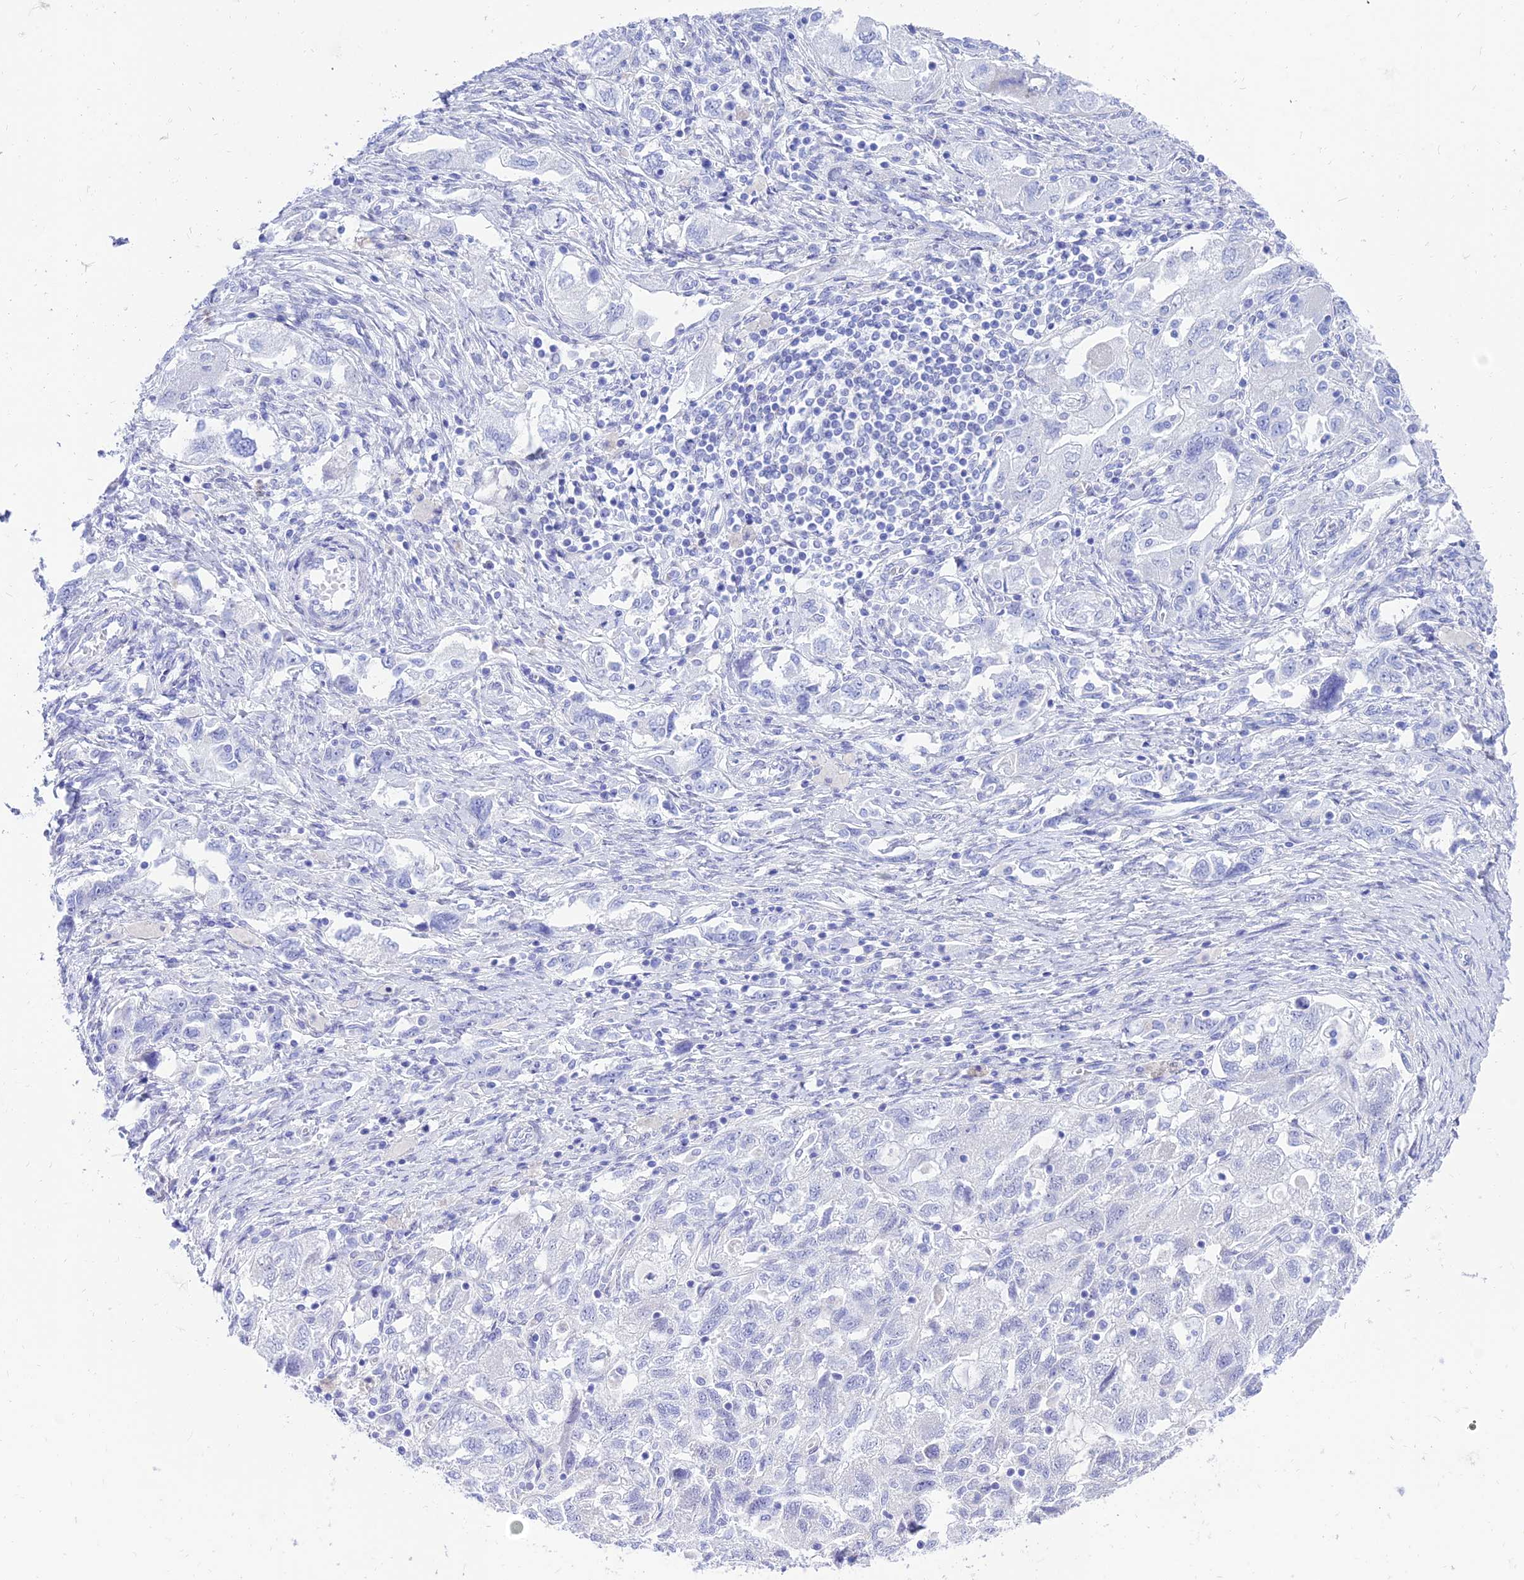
{"staining": {"intensity": "negative", "quantity": "none", "location": "none"}, "tissue": "ovarian cancer", "cell_type": "Tumor cells", "image_type": "cancer", "snomed": [{"axis": "morphology", "description": "Carcinoma, NOS"}, {"axis": "morphology", "description": "Cystadenocarcinoma, serous, NOS"}, {"axis": "topography", "description": "Ovary"}], "caption": "DAB (3,3'-diaminobenzidine) immunohistochemical staining of ovarian cancer demonstrates no significant staining in tumor cells.", "gene": "TAC3", "patient": {"sex": "female", "age": 69}}